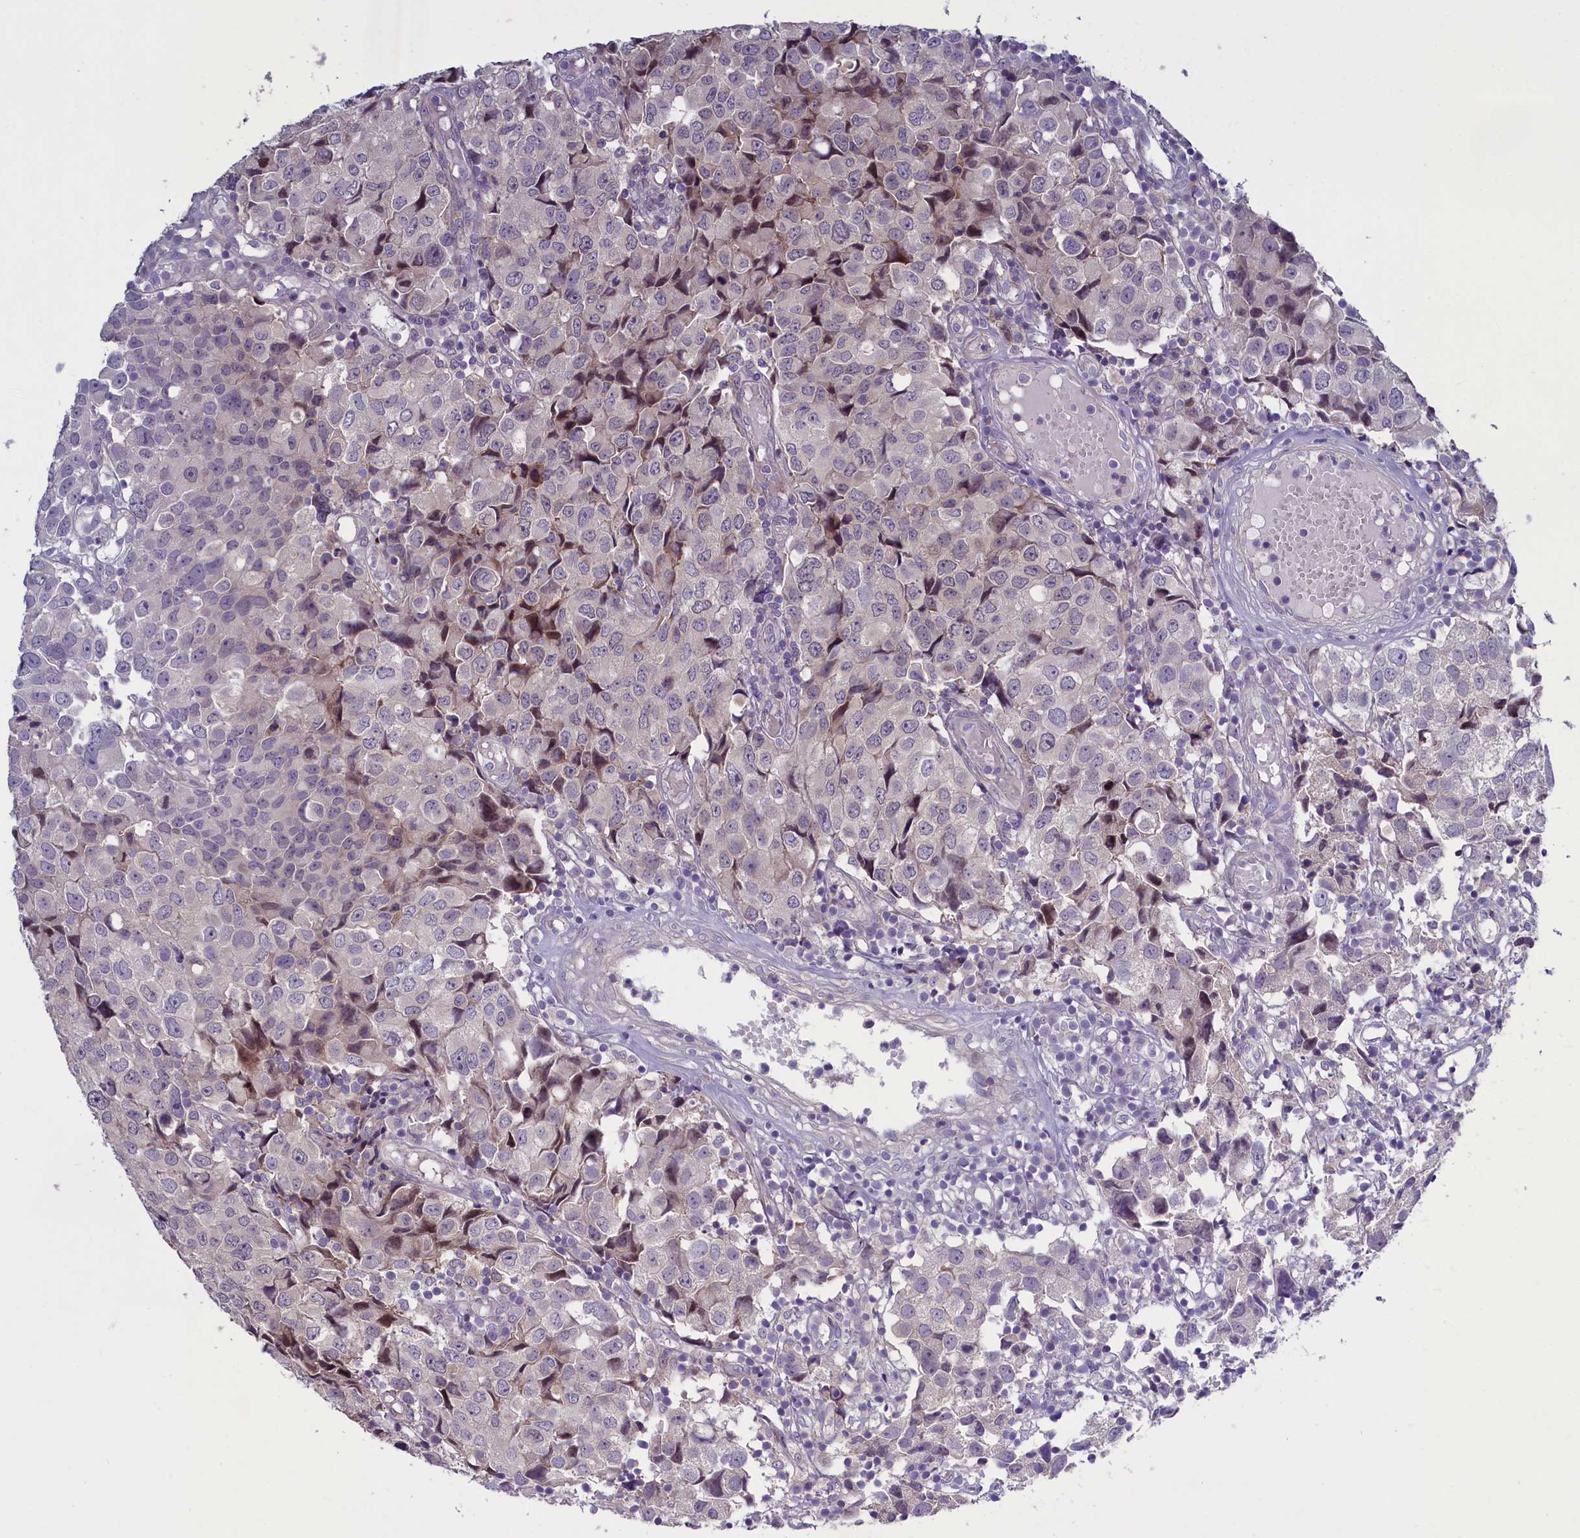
{"staining": {"intensity": "negative", "quantity": "none", "location": "none"}, "tissue": "urothelial cancer", "cell_type": "Tumor cells", "image_type": "cancer", "snomed": [{"axis": "morphology", "description": "Urothelial carcinoma, High grade"}, {"axis": "topography", "description": "Urinary bladder"}], "caption": "Urothelial cancer was stained to show a protein in brown. There is no significant positivity in tumor cells. Nuclei are stained in blue.", "gene": "ENPP6", "patient": {"sex": "female", "age": 75}}